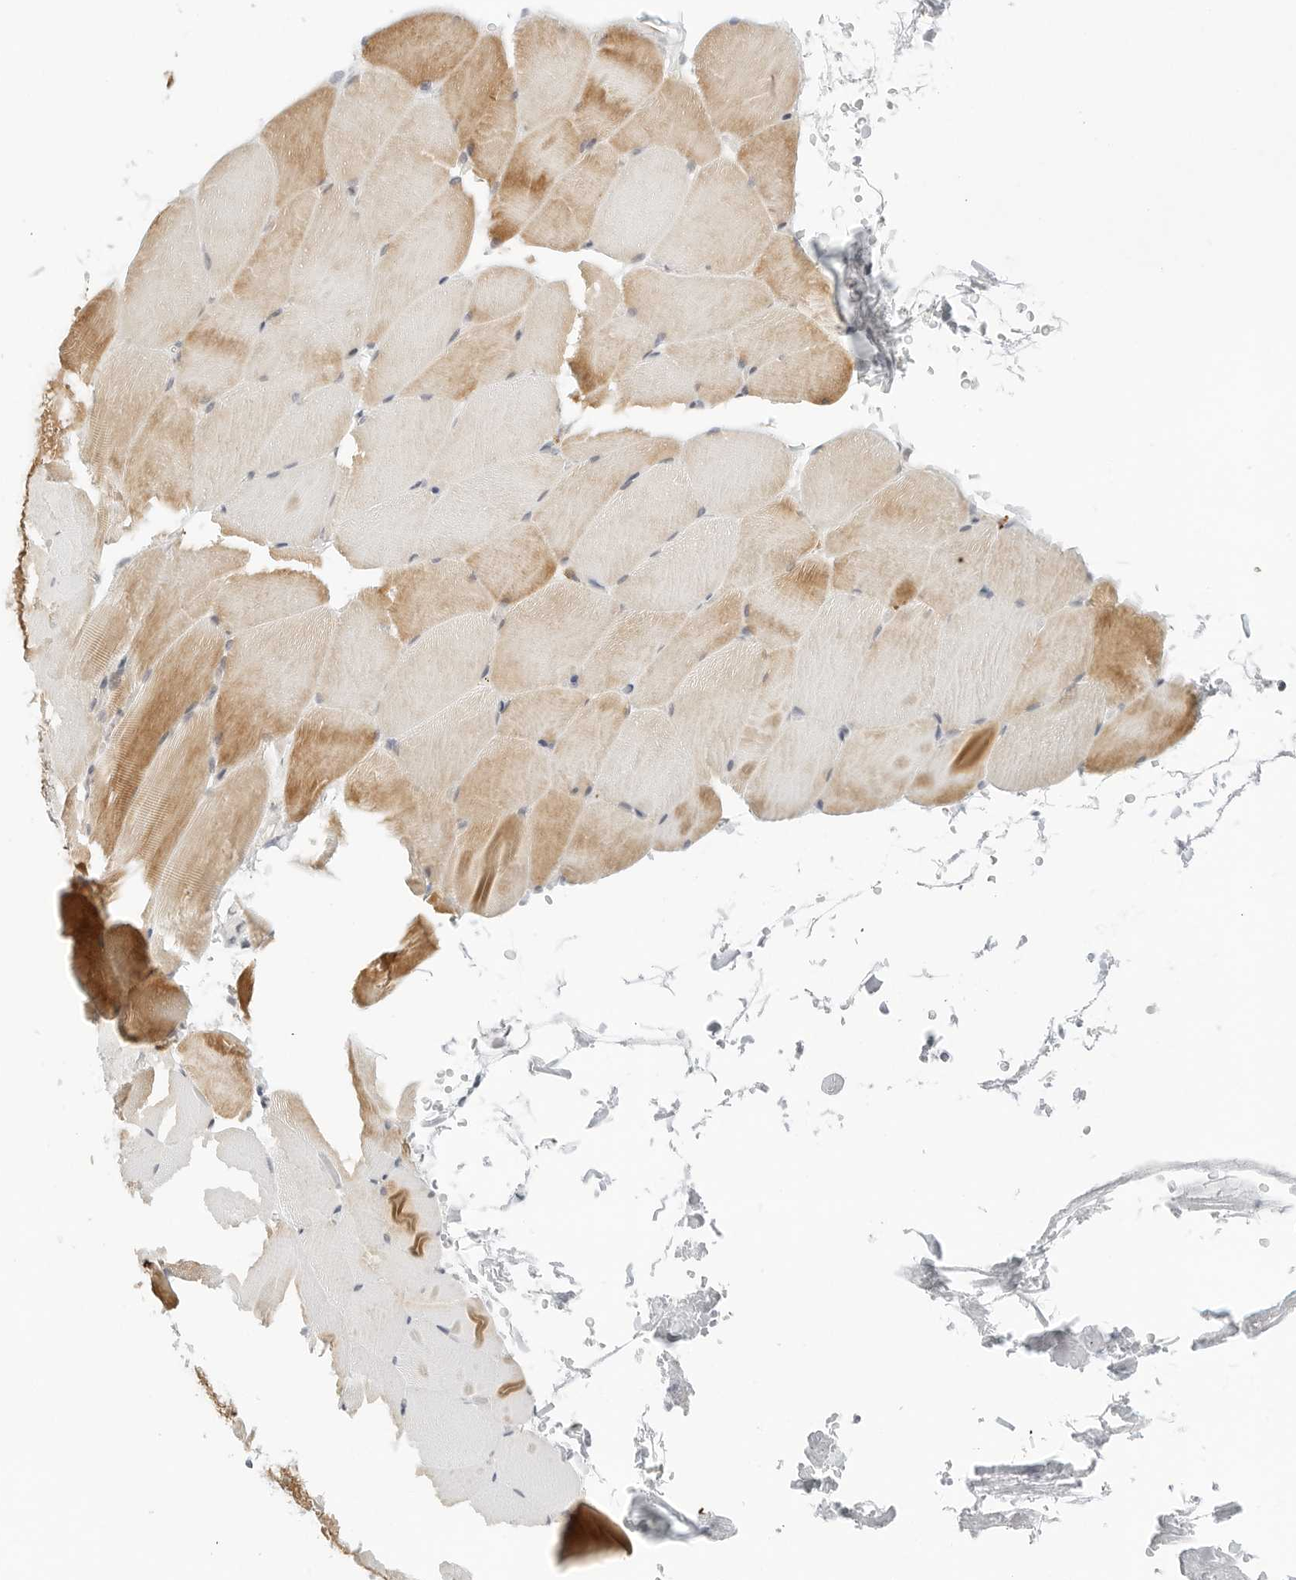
{"staining": {"intensity": "moderate", "quantity": "25%-75%", "location": "cytoplasmic/membranous"}, "tissue": "skeletal muscle", "cell_type": "Myocytes", "image_type": "normal", "snomed": [{"axis": "morphology", "description": "Normal tissue, NOS"}, {"axis": "topography", "description": "Skeletal muscle"}, {"axis": "topography", "description": "Parathyroid gland"}], "caption": "A medium amount of moderate cytoplasmic/membranous expression is identified in approximately 25%-75% of myocytes in benign skeletal muscle.", "gene": "PARP10", "patient": {"sex": "female", "age": 37}}